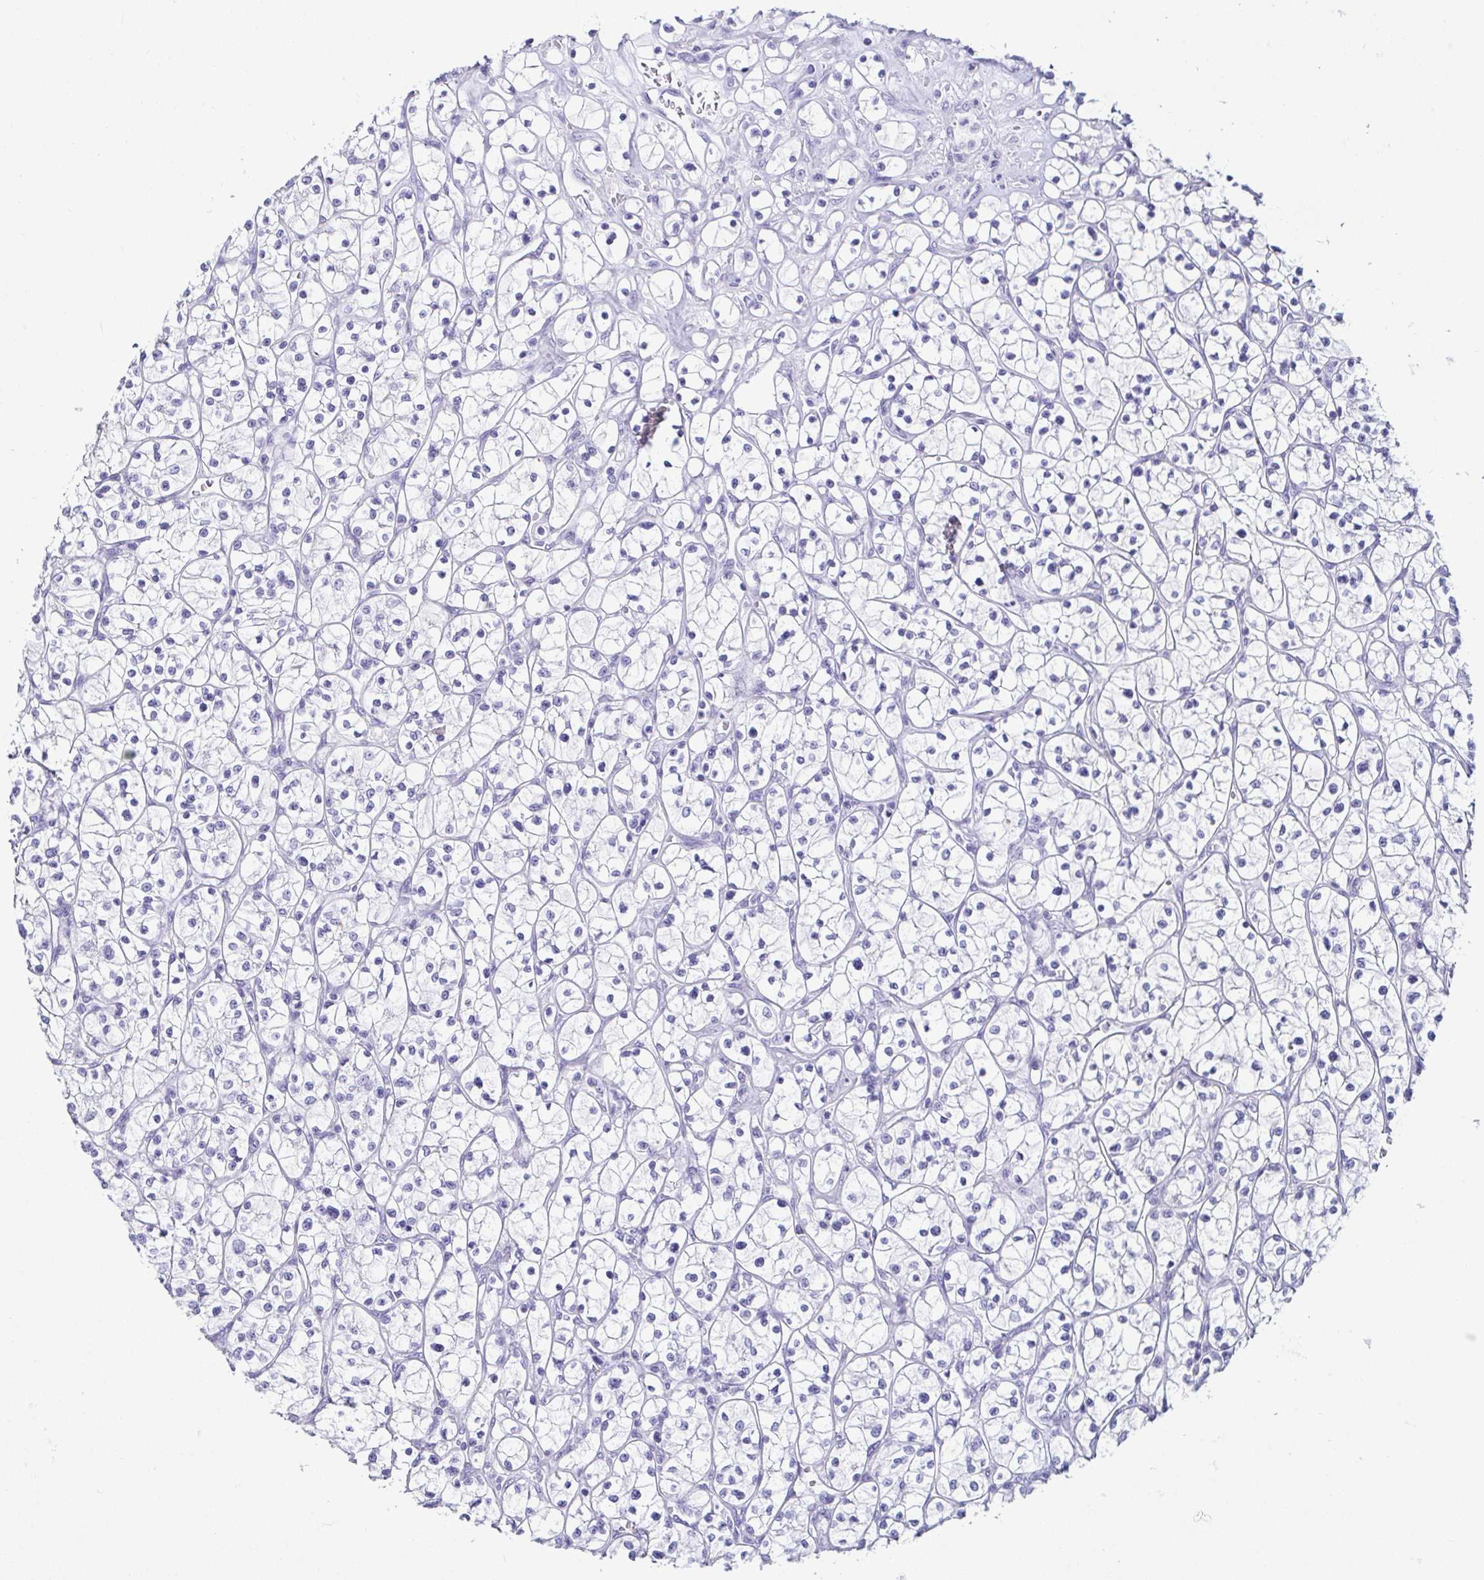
{"staining": {"intensity": "negative", "quantity": "none", "location": "none"}, "tissue": "renal cancer", "cell_type": "Tumor cells", "image_type": "cancer", "snomed": [{"axis": "morphology", "description": "Adenocarcinoma, NOS"}, {"axis": "topography", "description": "Kidney"}], "caption": "The image shows no staining of tumor cells in adenocarcinoma (renal). Nuclei are stained in blue.", "gene": "CD164L2", "patient": {"sex": "female", "age": 64}}